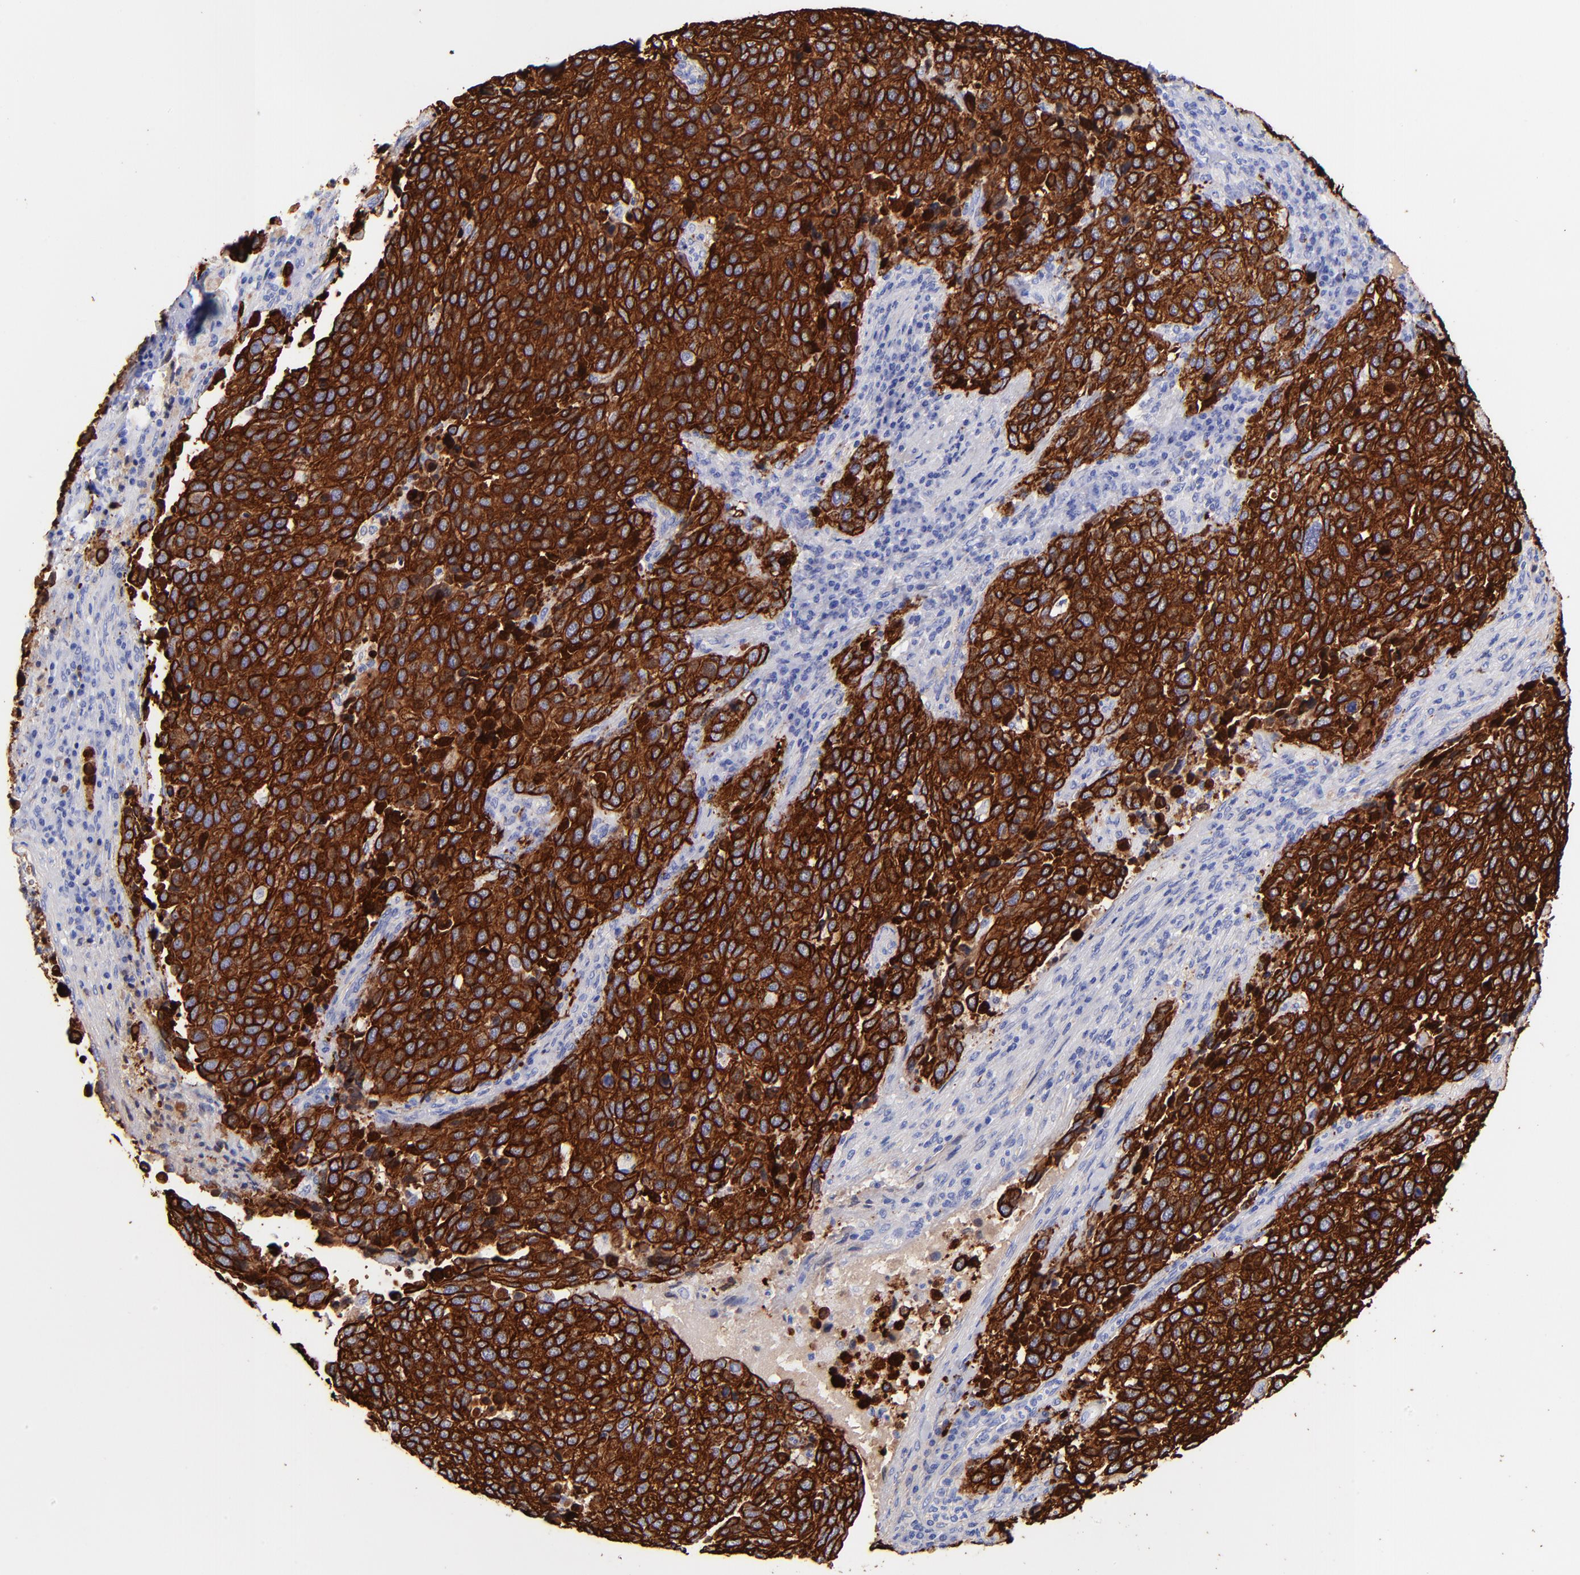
{"staining": {"intensity": "strong", "quantity": ">75%", "location": "cytoplasmic/membranous"}, "tissue": "cervical cancer", "cell_type": "Tumor cells", "image_type": "cancer", "snomed": [{"axis": "morphology", "description": "Squamous cell carcinoma, NOS"}, {"axis": "topography", "description": "Cervix"}], "caption": "The immunohistochemical stain shows strong cytoplasmic/membranous staining in tumor cells of cervical squamous cell carcinoma tissue.", "gene": "KRT19", "patient": {"sex": "female", "age": 54}}